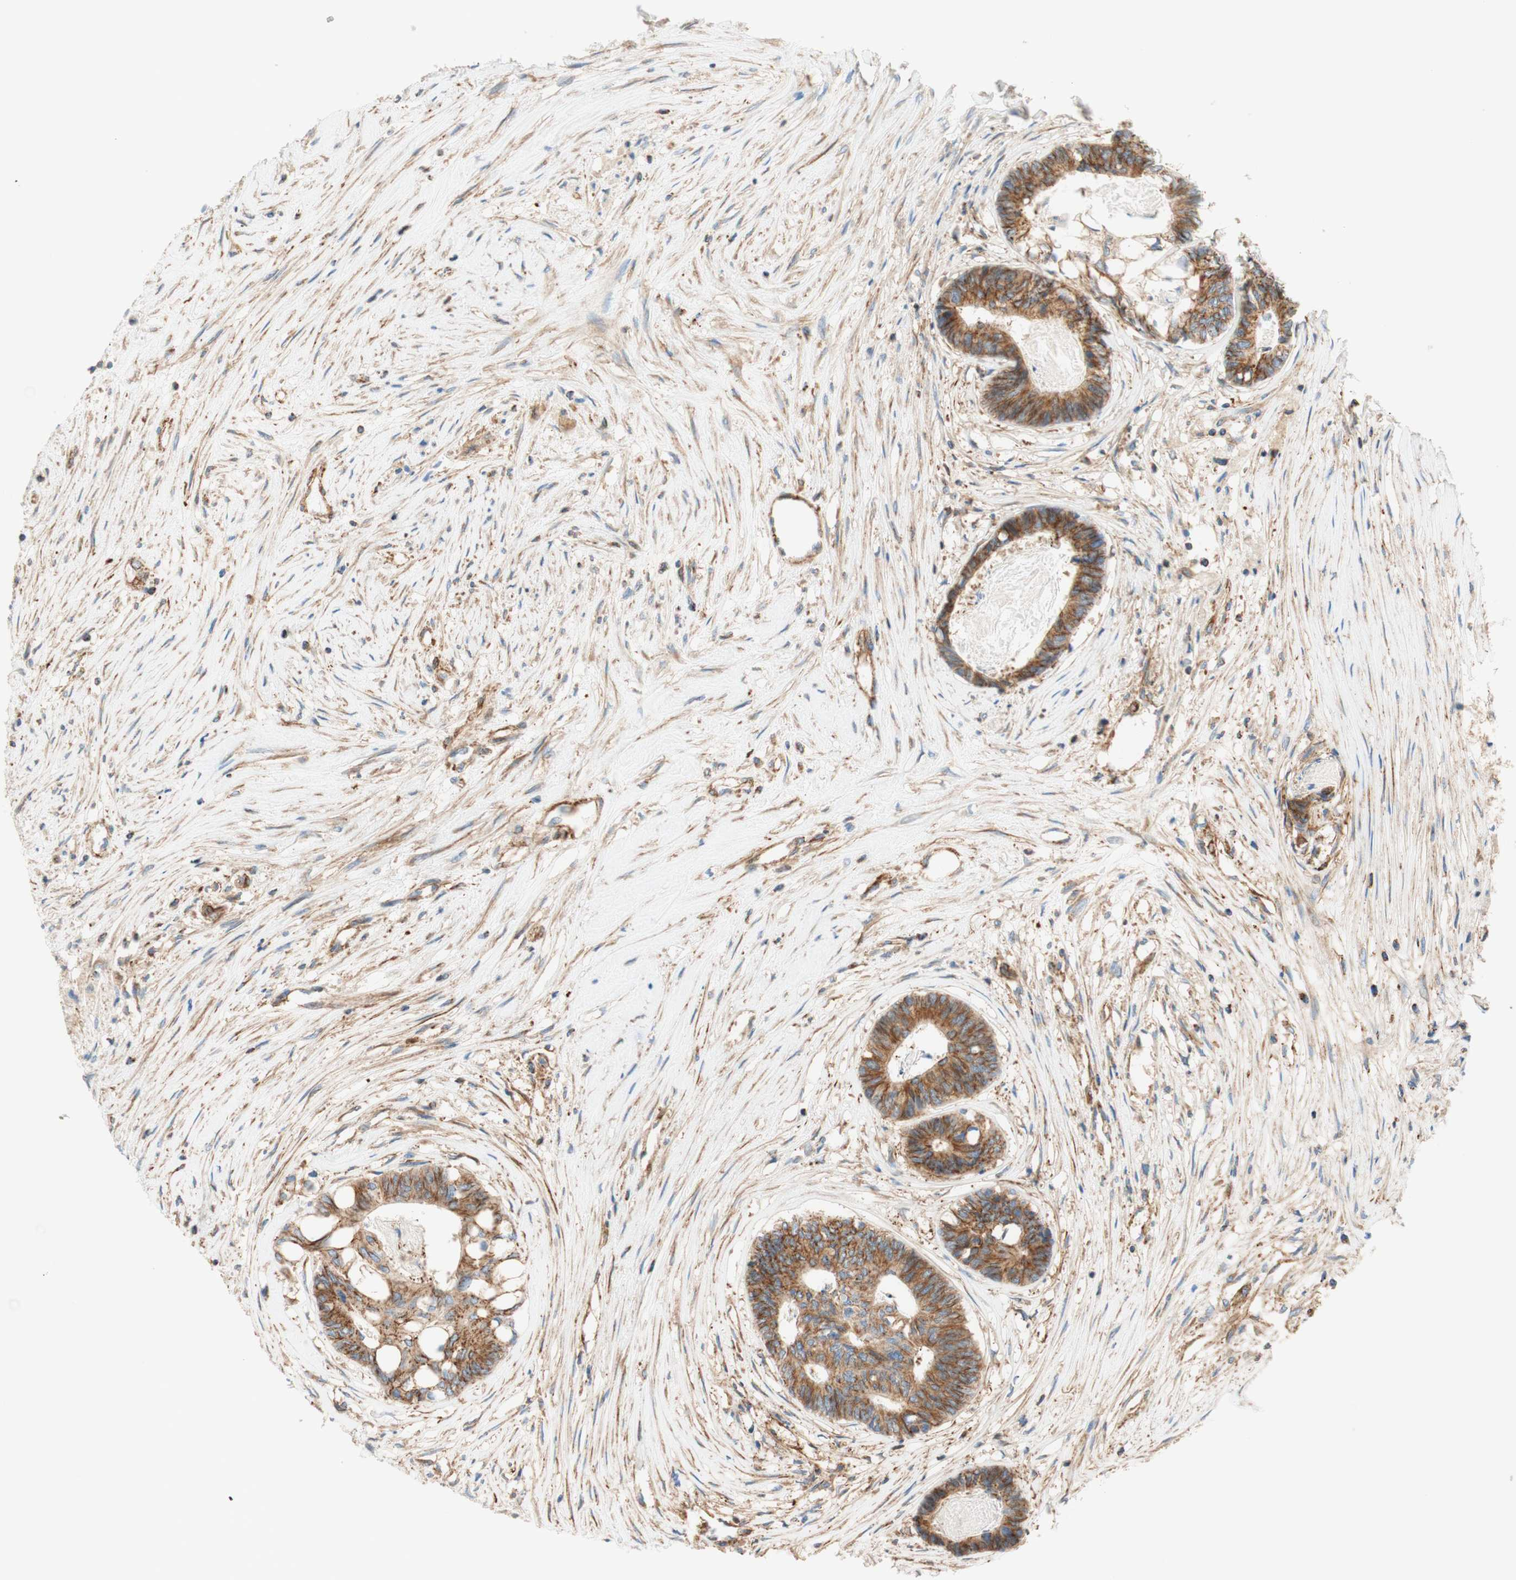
{"staining": {"intensity": "moderate", "quantity": ">75%", "location": "cytoplasmic/membranous"}, "tissue": "colorectal cancer", "cell_type": "Tumor cells", "image_type": "cancer", "snomed": [{"axis": "morphology", "description": "Adenocarcinoma, NOS"}, {"axis": "topography", "description": "Rectum"}], "caption": "Adenocarcinoma (colorectal) tissue shows moderate cytoplasmic/membranous staining in approximately >75% of tumor cells", "gene": "VPS26A", "patient": {"sex": "male", "age": 63}}